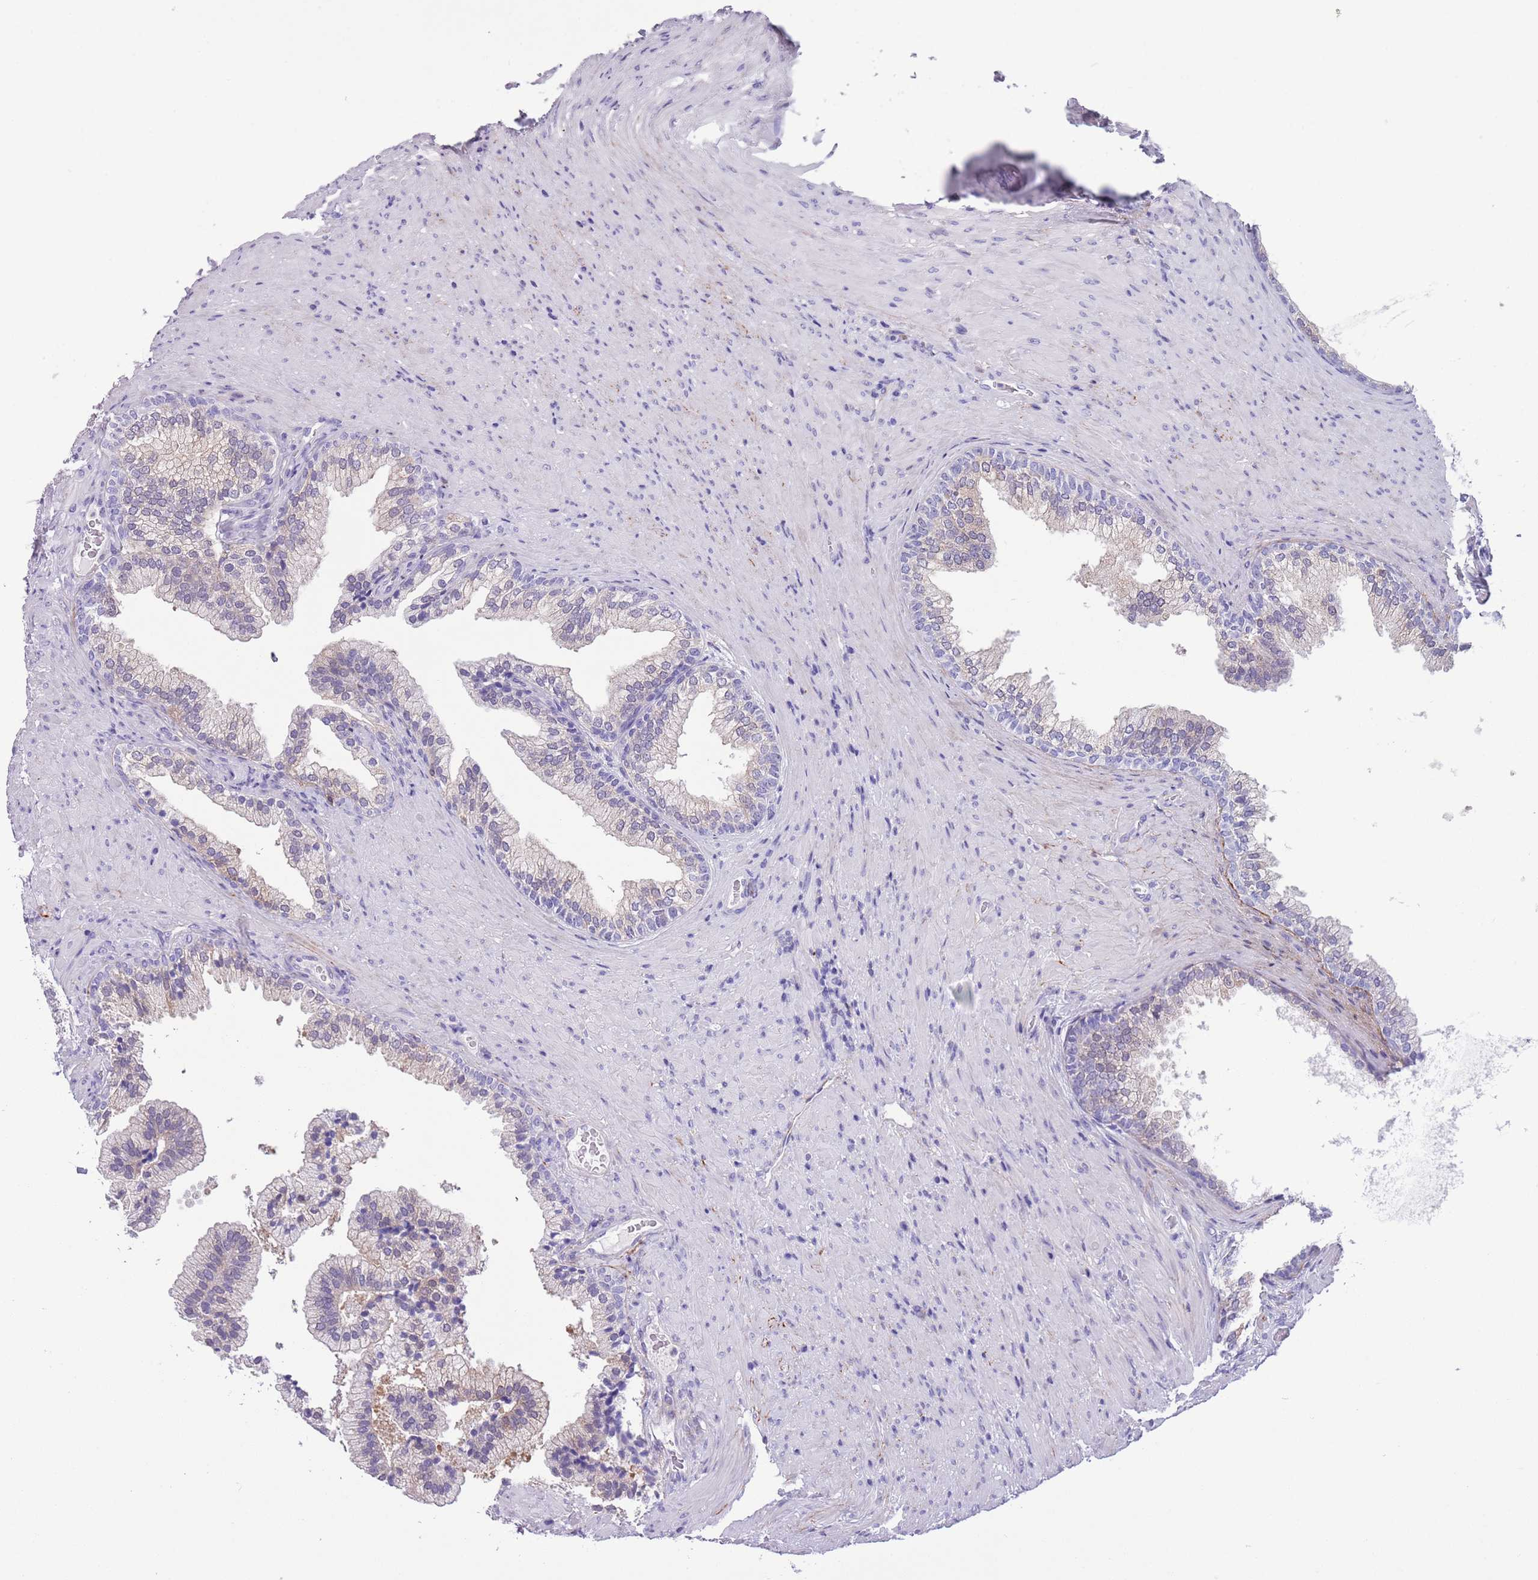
{"staining": {"intensity": "weak", "quantity": "<25%", "location": "cytoplasmic/membranous"}, "tissue": "prostate", "cell_type": "Glandular cells", "image_type": "normal", "snomed": [{"axis": "morphology", "description": "Normal tissue, NOS"}, {"axis": "topography", "description": "Prostate"}], "caption": "The photomicrograph demonstrates no significant expression in glandular cells of prostate. (DAB (3,3'-diaminobenzidine) immunohistochemistry (IHC) visualized using brightfield microscopy, high magnification).", "gene": "PFKFB2", "patient": {"sex": "male", "age": 76}}